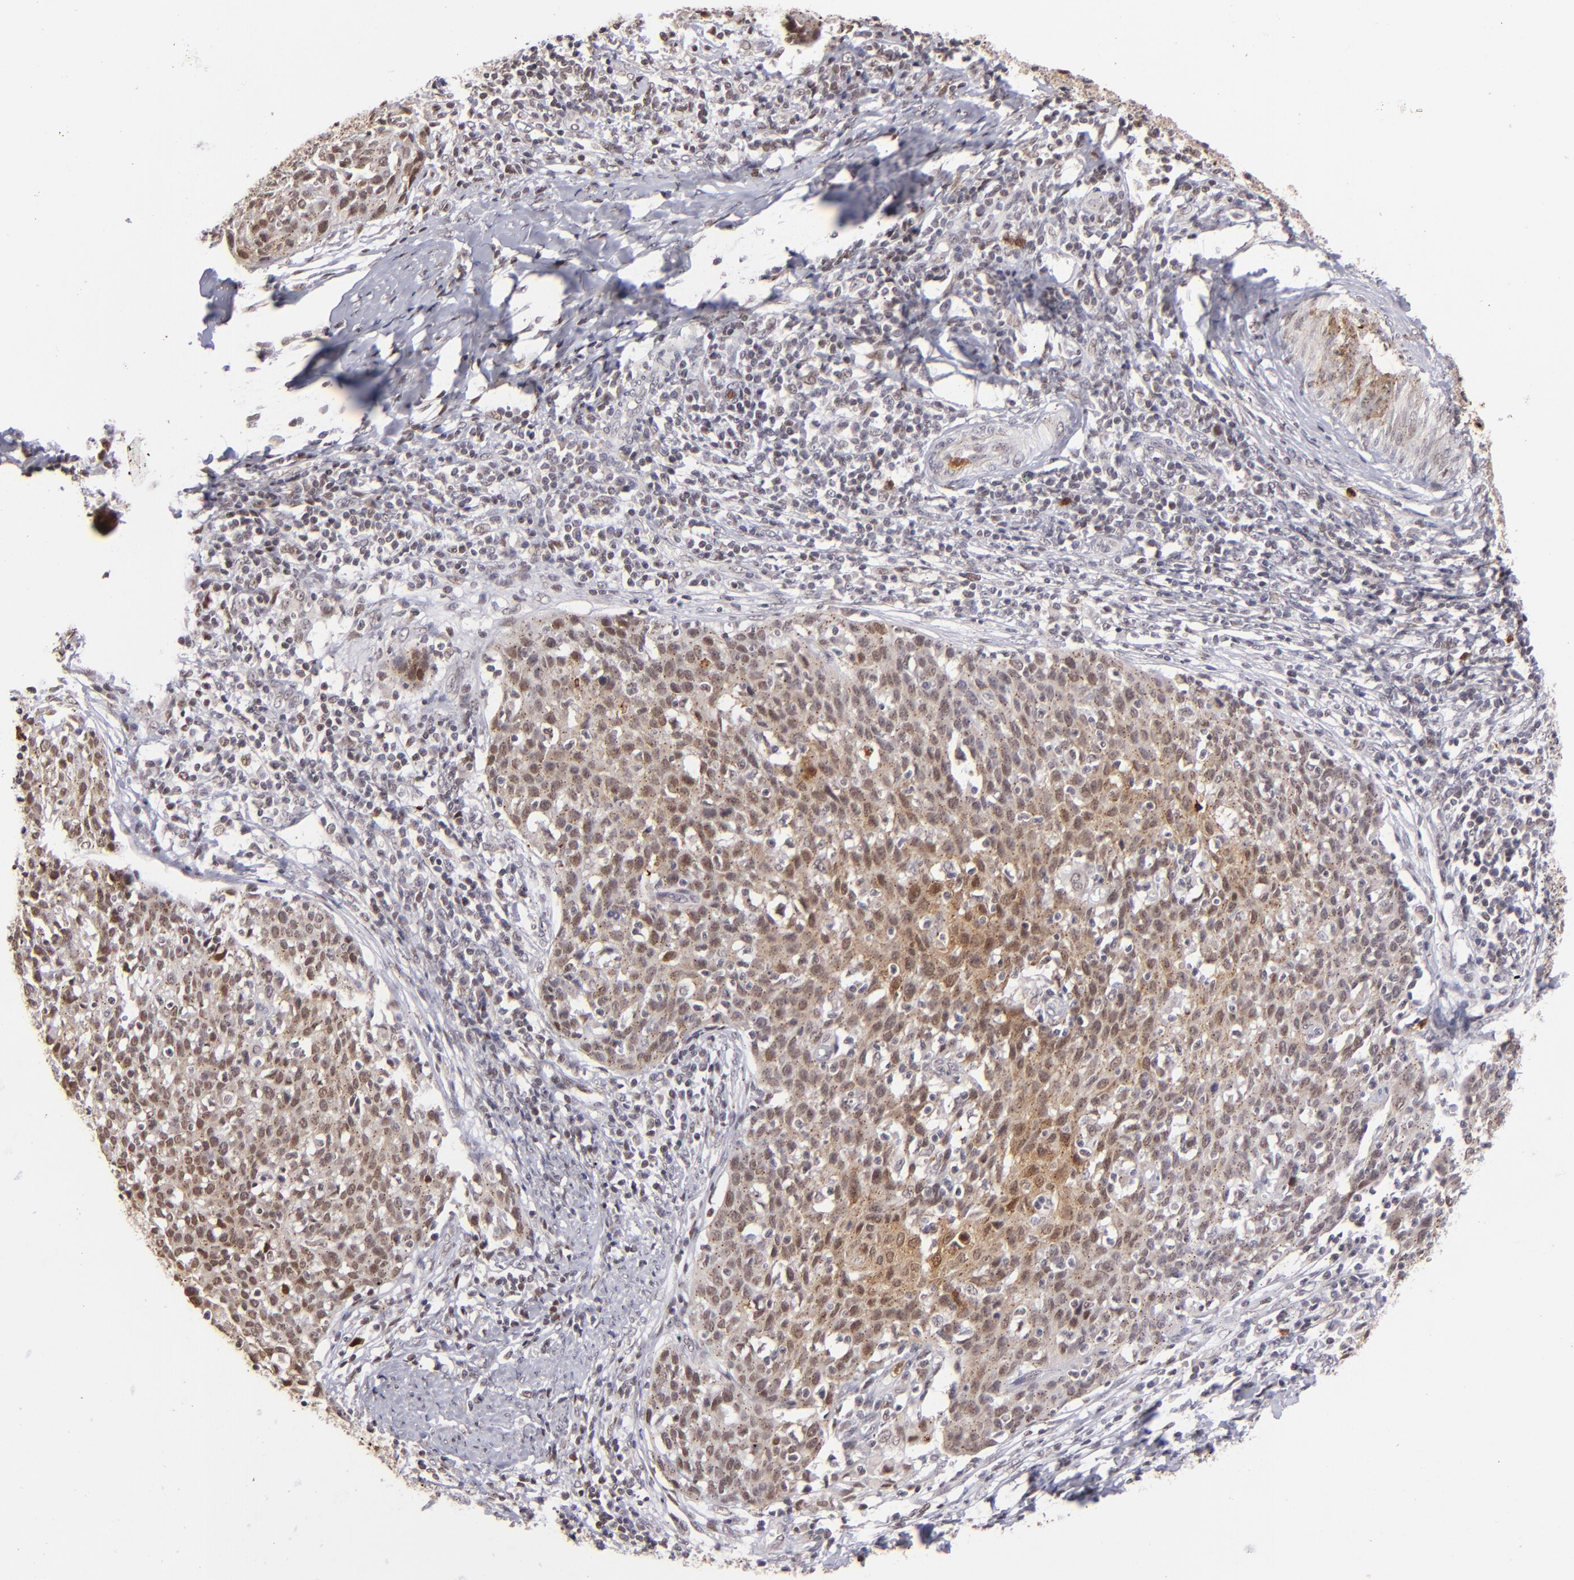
{"staining": {"intensity": "moderate", "quantity": "25%-75%", "location": "cytoplasmic/membranous,nuclear"}, "tissue": "cervical cancer", "cell_type": "Tumor cells", "image_type": "cancer", "snomed": [{"axis": "morphology", "description": "Squamous cell carcinoma, NOS"}, {"axis": "topography", "description": "Cervix"}], "caption": "DAB immunohistochemical staining of cervical squamous cell carcinoma shows moderate cytoplasmic/membranous and nuclear protein positivity in about 25%-75% of tumor cells.", "gene": "RXRG", "patient": {"sex": "female", "age": 38}}